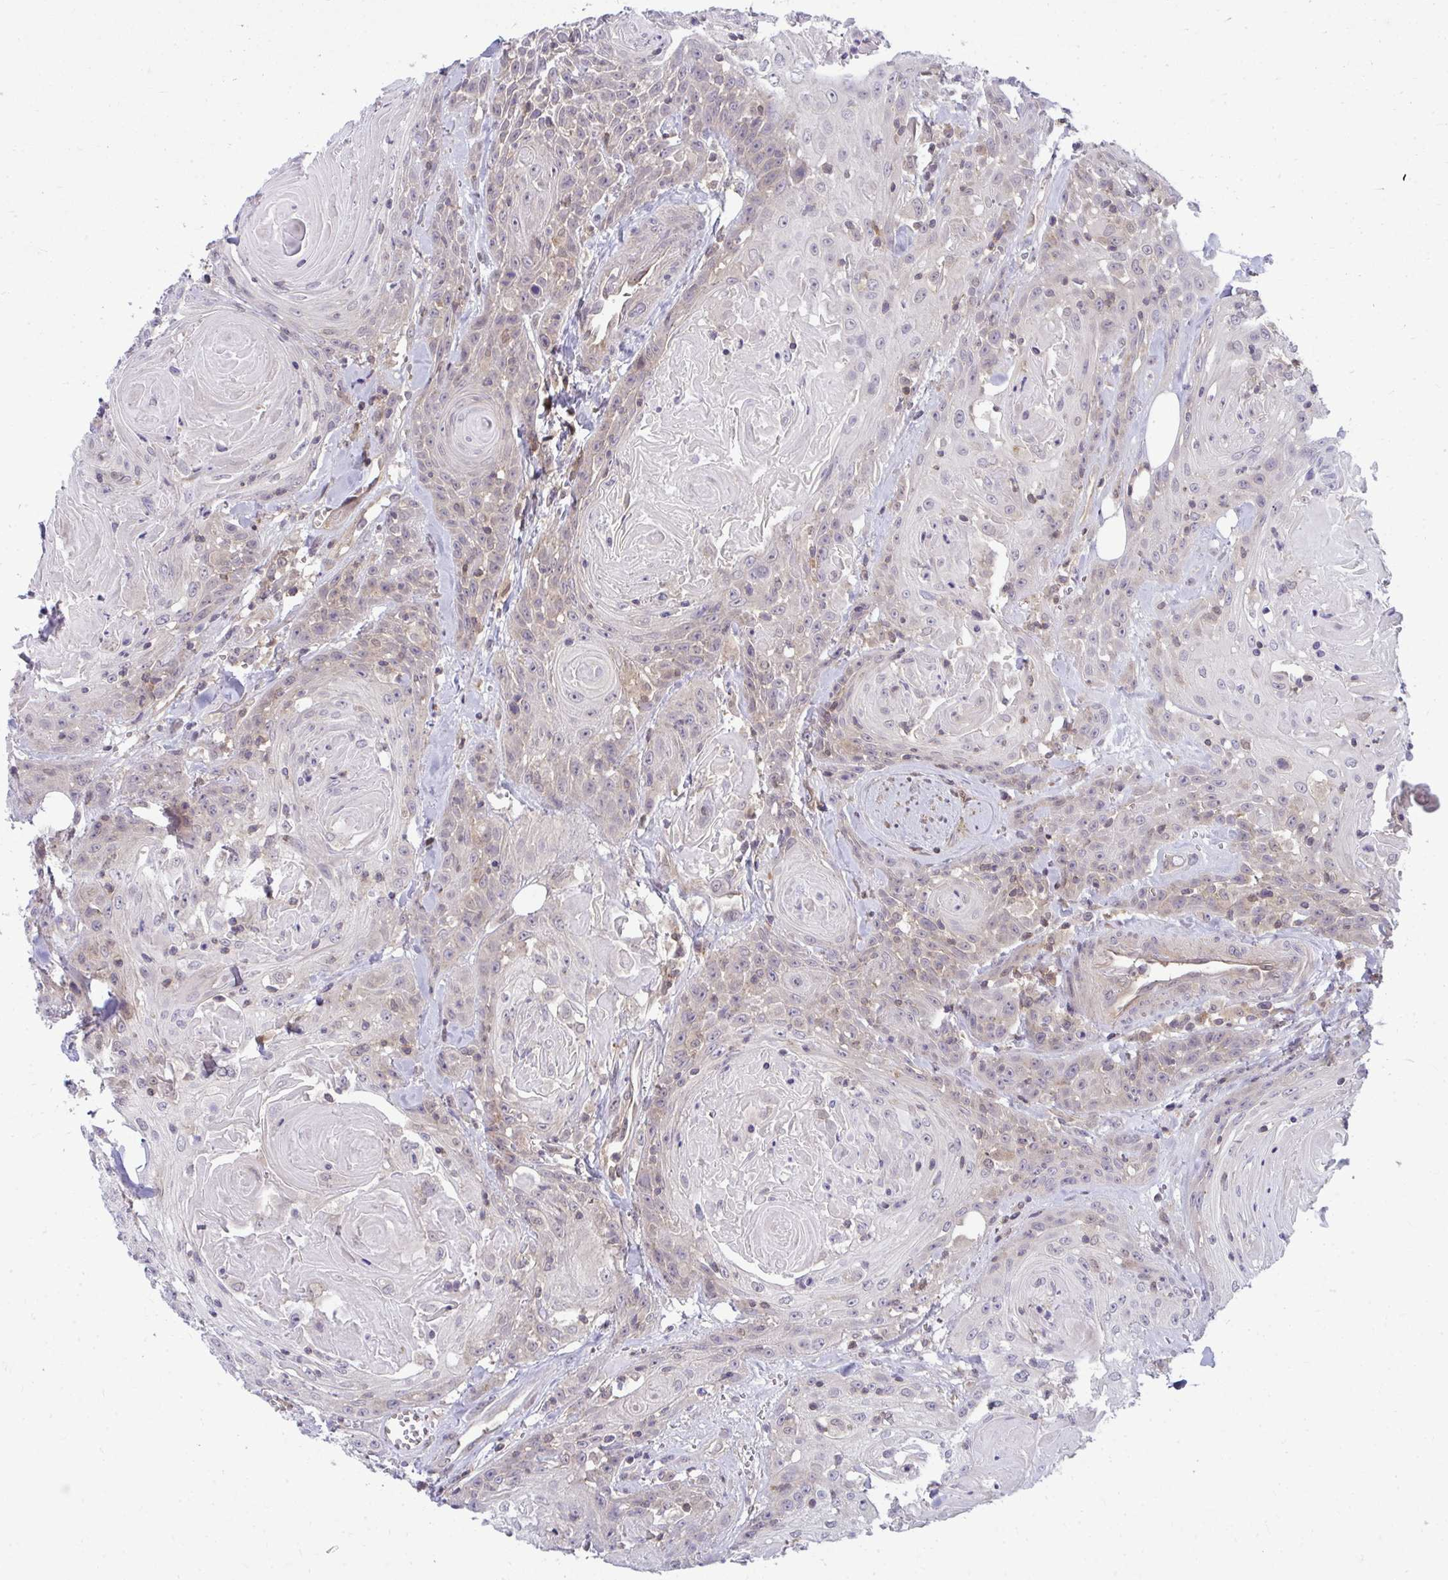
{"staining": {"intensity": "negative", "quantity": "none", "location": "none"}, "tissue": "head and neck cancer", "cell_type": "Tumor cells", "image_type": "cancer", "snomed": [{"axis": "morphology", "description": "Squamous cell carcinoma, NOS"}, {"axis": "topography", "description": "Head-Neck"}], "caption": "This is a histopathology image of immunohistochemistry staining of head and neck squamous cell carcinoma, which shows no expression in tumor cells.", "gene": "HDHD2", "patient": {"sex": "female", "age": 84}}